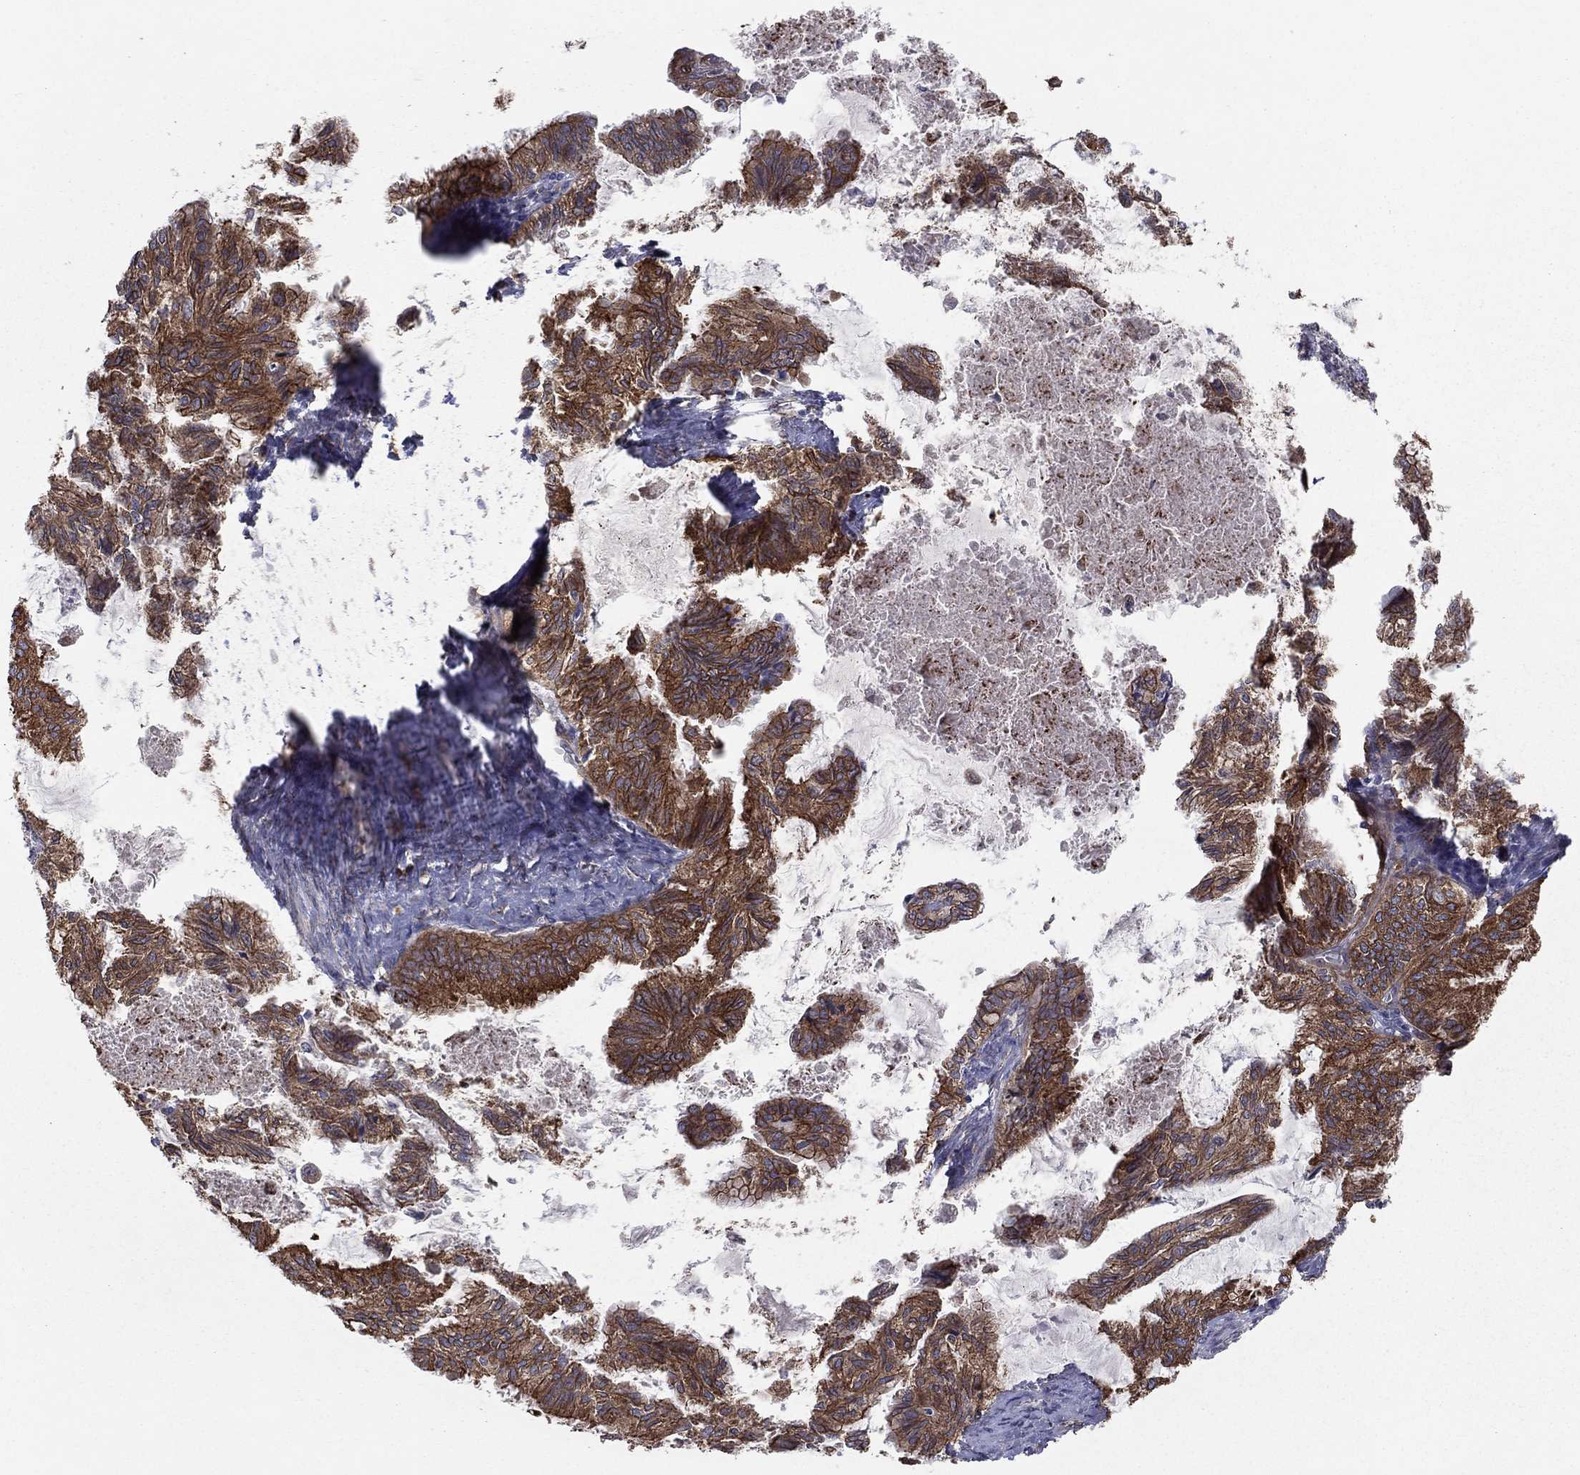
{"staining": {"intensity": "strong", "quantity": ">75%", "location": "cytoplasmic/membranous"}, "tissue": "endometrial cancer", "cell_type": "Tumor cells", "image_type": "cancer", "snomed": [{"axis": "morphology", "description": "Adenocarcinoma, NOS"}, {"axis": "topography", "description": "Endometrium"}], "caption": "Protein expression analysis of human endometrial cancer reveals strong cytoplasmic/membranous positivity in approximately >75% of tumor cells.", "gene": "YIF1A", "patient": {"sex": "female", "age": 86}}